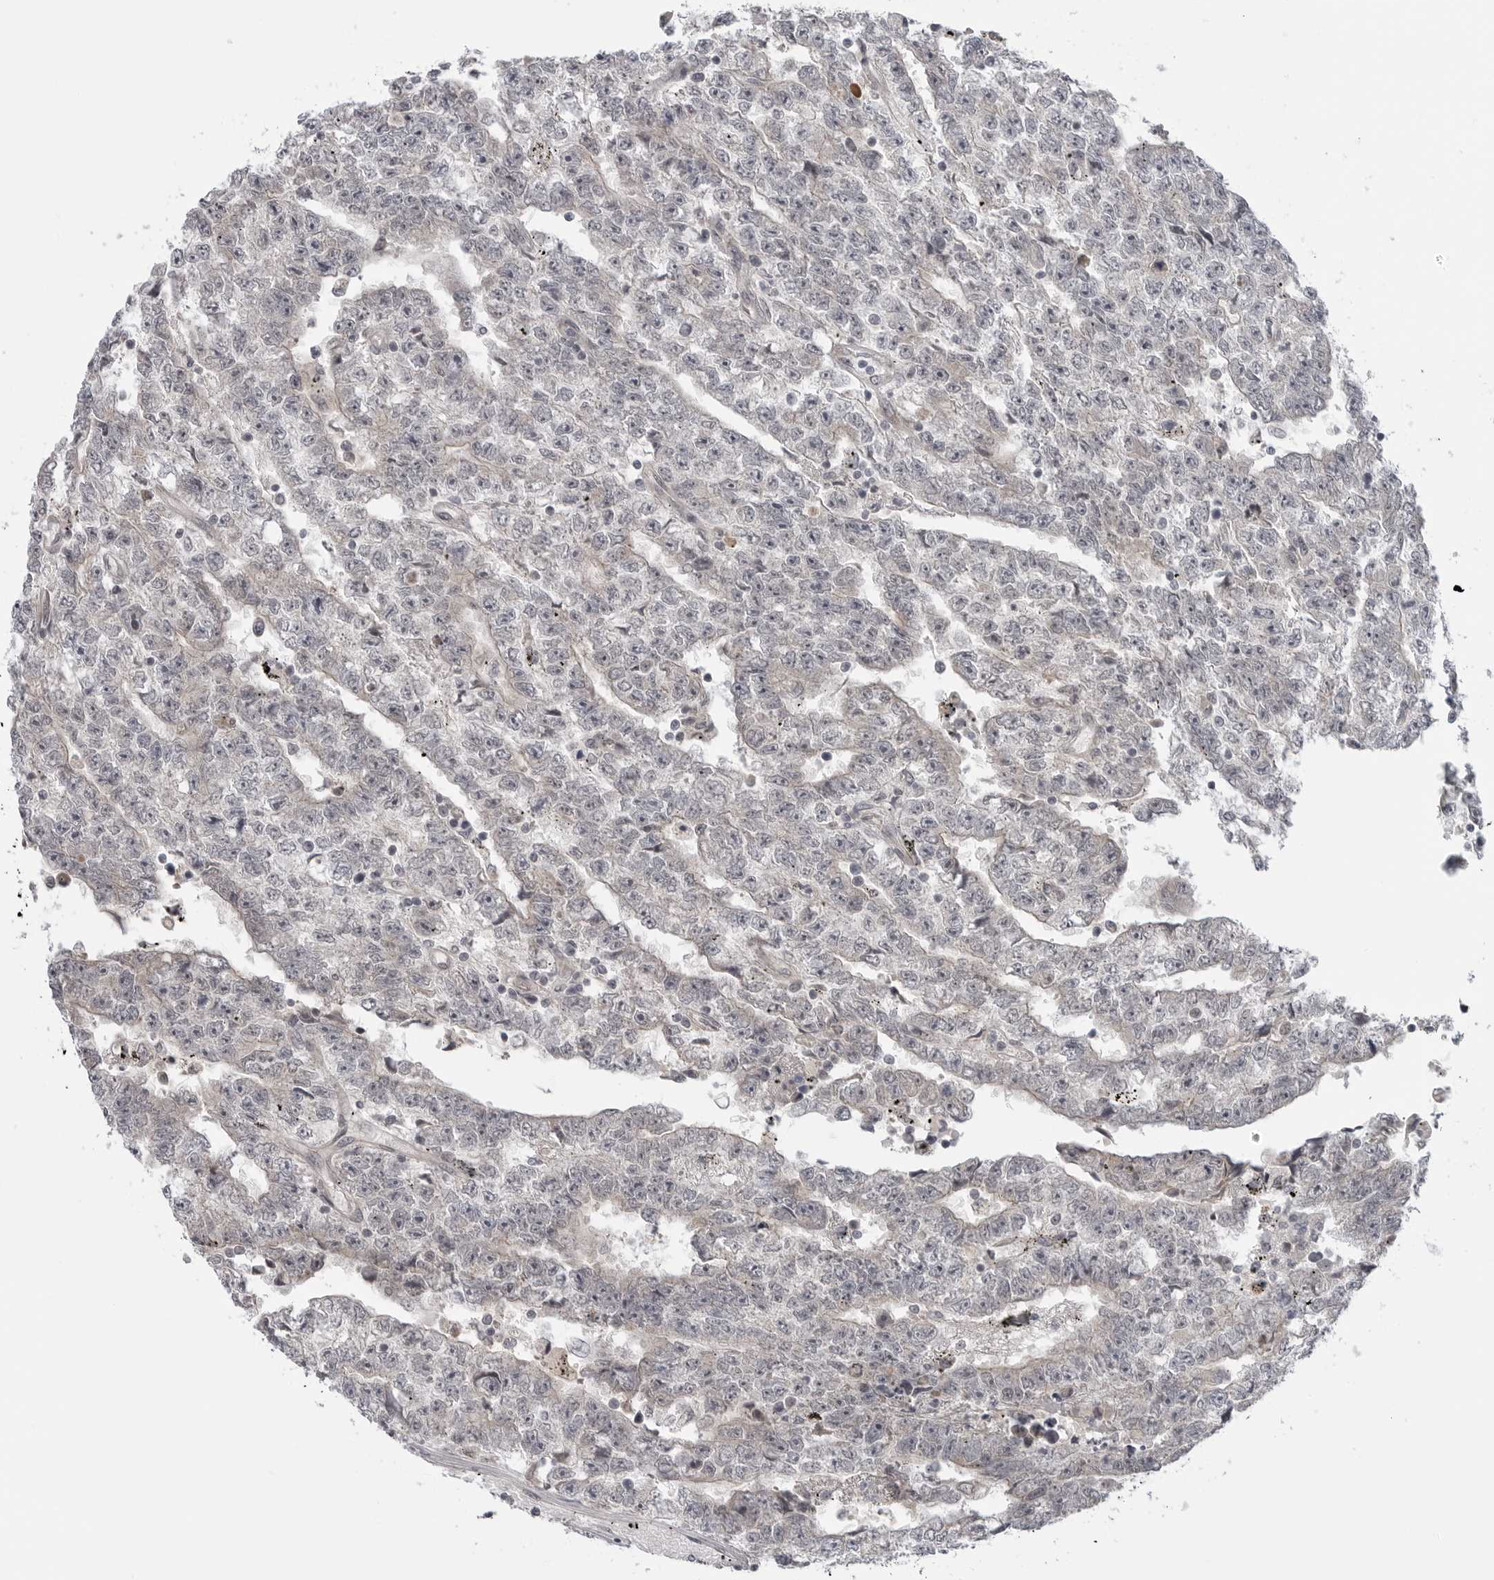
{"staining": {"intensity": "negative", "quantity": "none", "location": "none"}, "tissue": "testis cancer", "cell_type": "Tumor cells", "image_type": "cancer", "snomed": [{"axis": "morphology", "description": "Carcinoma, Embryonal, NOS"}, {"axis": "topography", "description": "Testis"}], "caption": "A photomicrograph of embryonal carcinoma (testis) stained for a protein shows no brown staining in tumor cells. (Stains: DAB immunohistochemistry (IHC) with hematoxylin counter stain, Microscopy: brightfield microscopy at high magnification).", "gene": "LRRC45", "patient": {"sex": "male", "age": 25}}